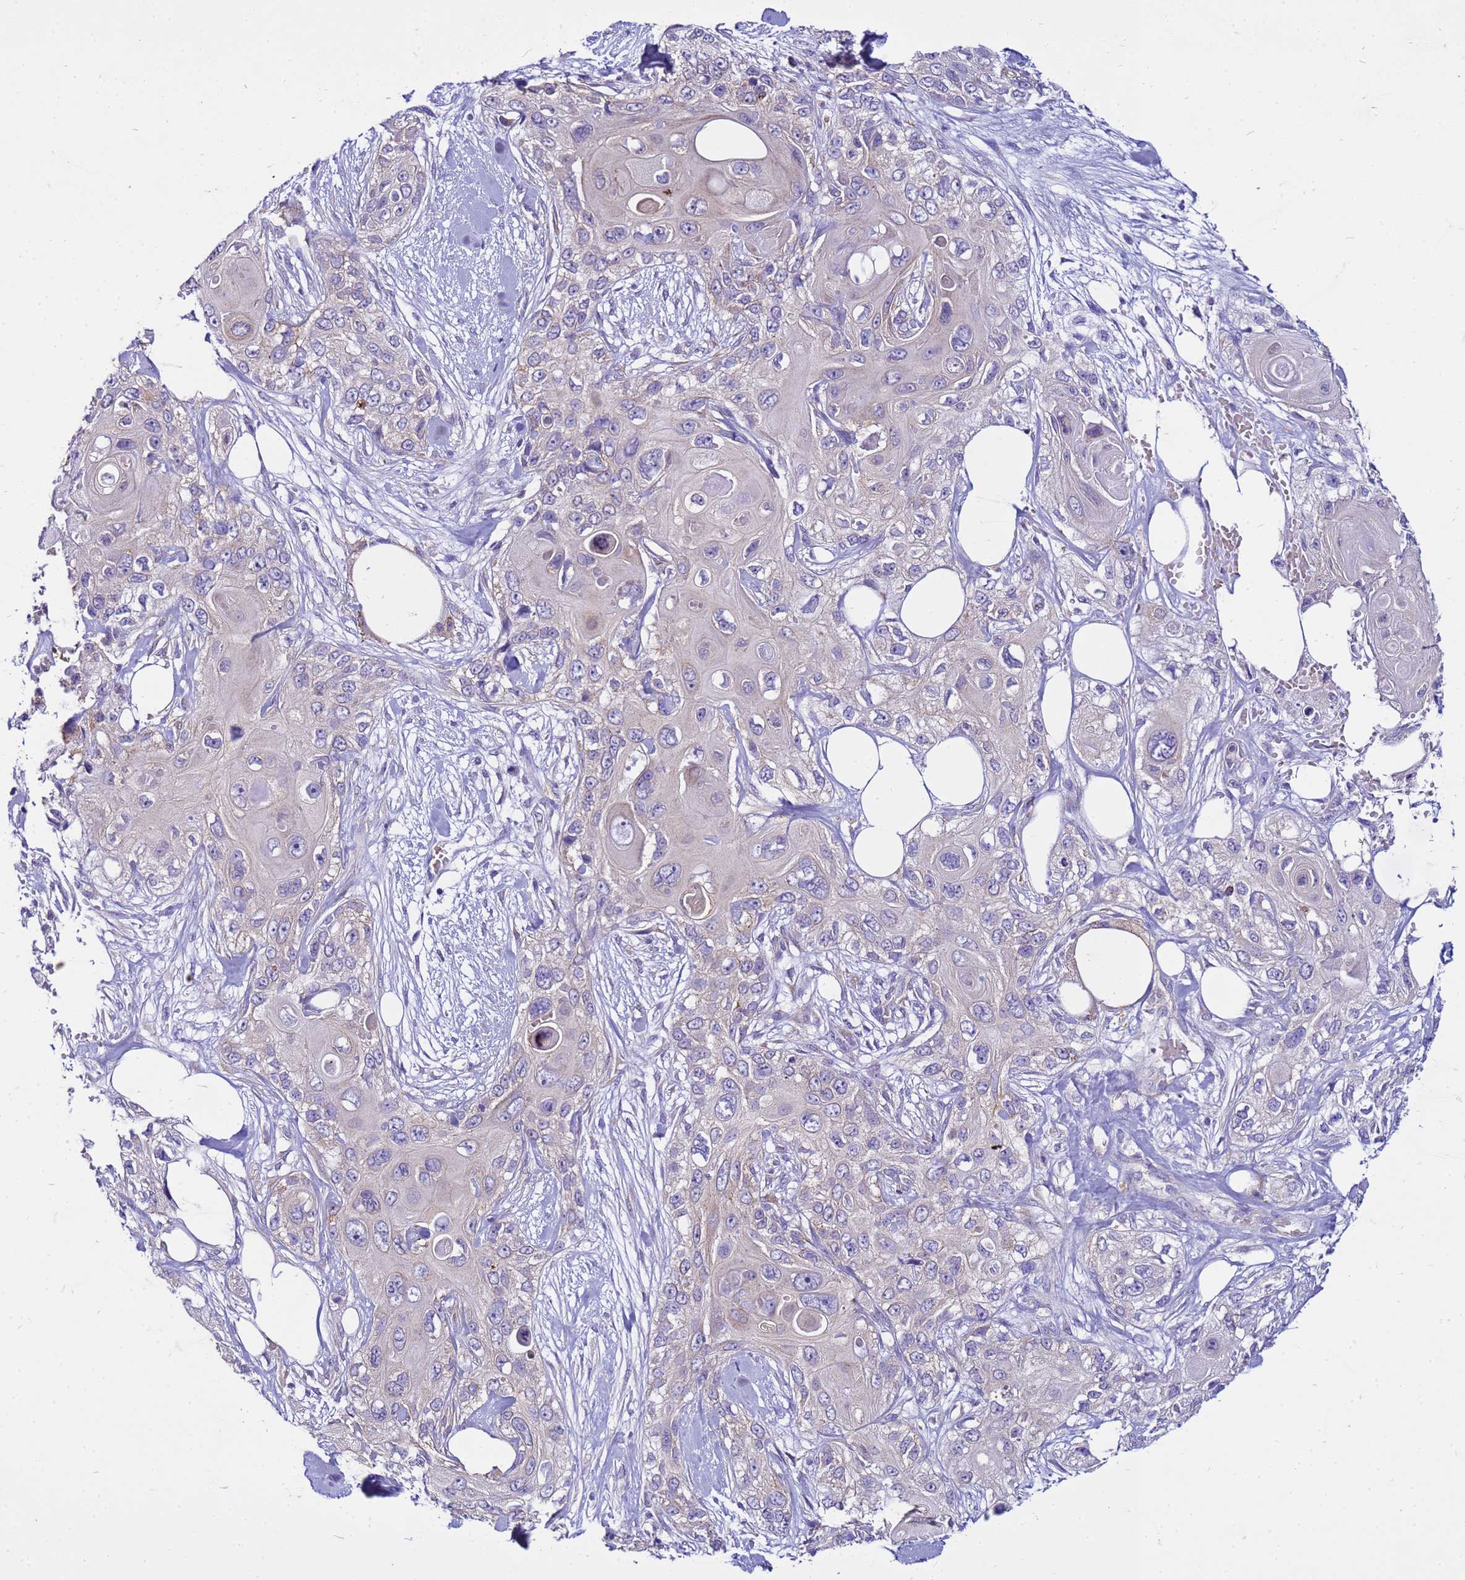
{"staining": {"intensity": "negative", "quantity": "none", "location": "none"}, "tissue": "skin cancer", "cell_type": "Tumor cells", "image_type": "cancer", "snomed": [{"axis": "morphology", "description": "Normal tissue, NOS"}, {"axis": "morphology", "description": "Squamous cell carcinoma, NOS"}, {"axis": "topography", "description": "Skin"}], "caption": "The photomicrograph displays no staining of tumor cells in skin cancer (squamous cell carcinoma). (DAB (3,3'-diaminobenzidine) IHC visualized using brightfield microscopy, high magnification).", "gene": "PKD1", "patient": {"sex": "male", "age": 72}}